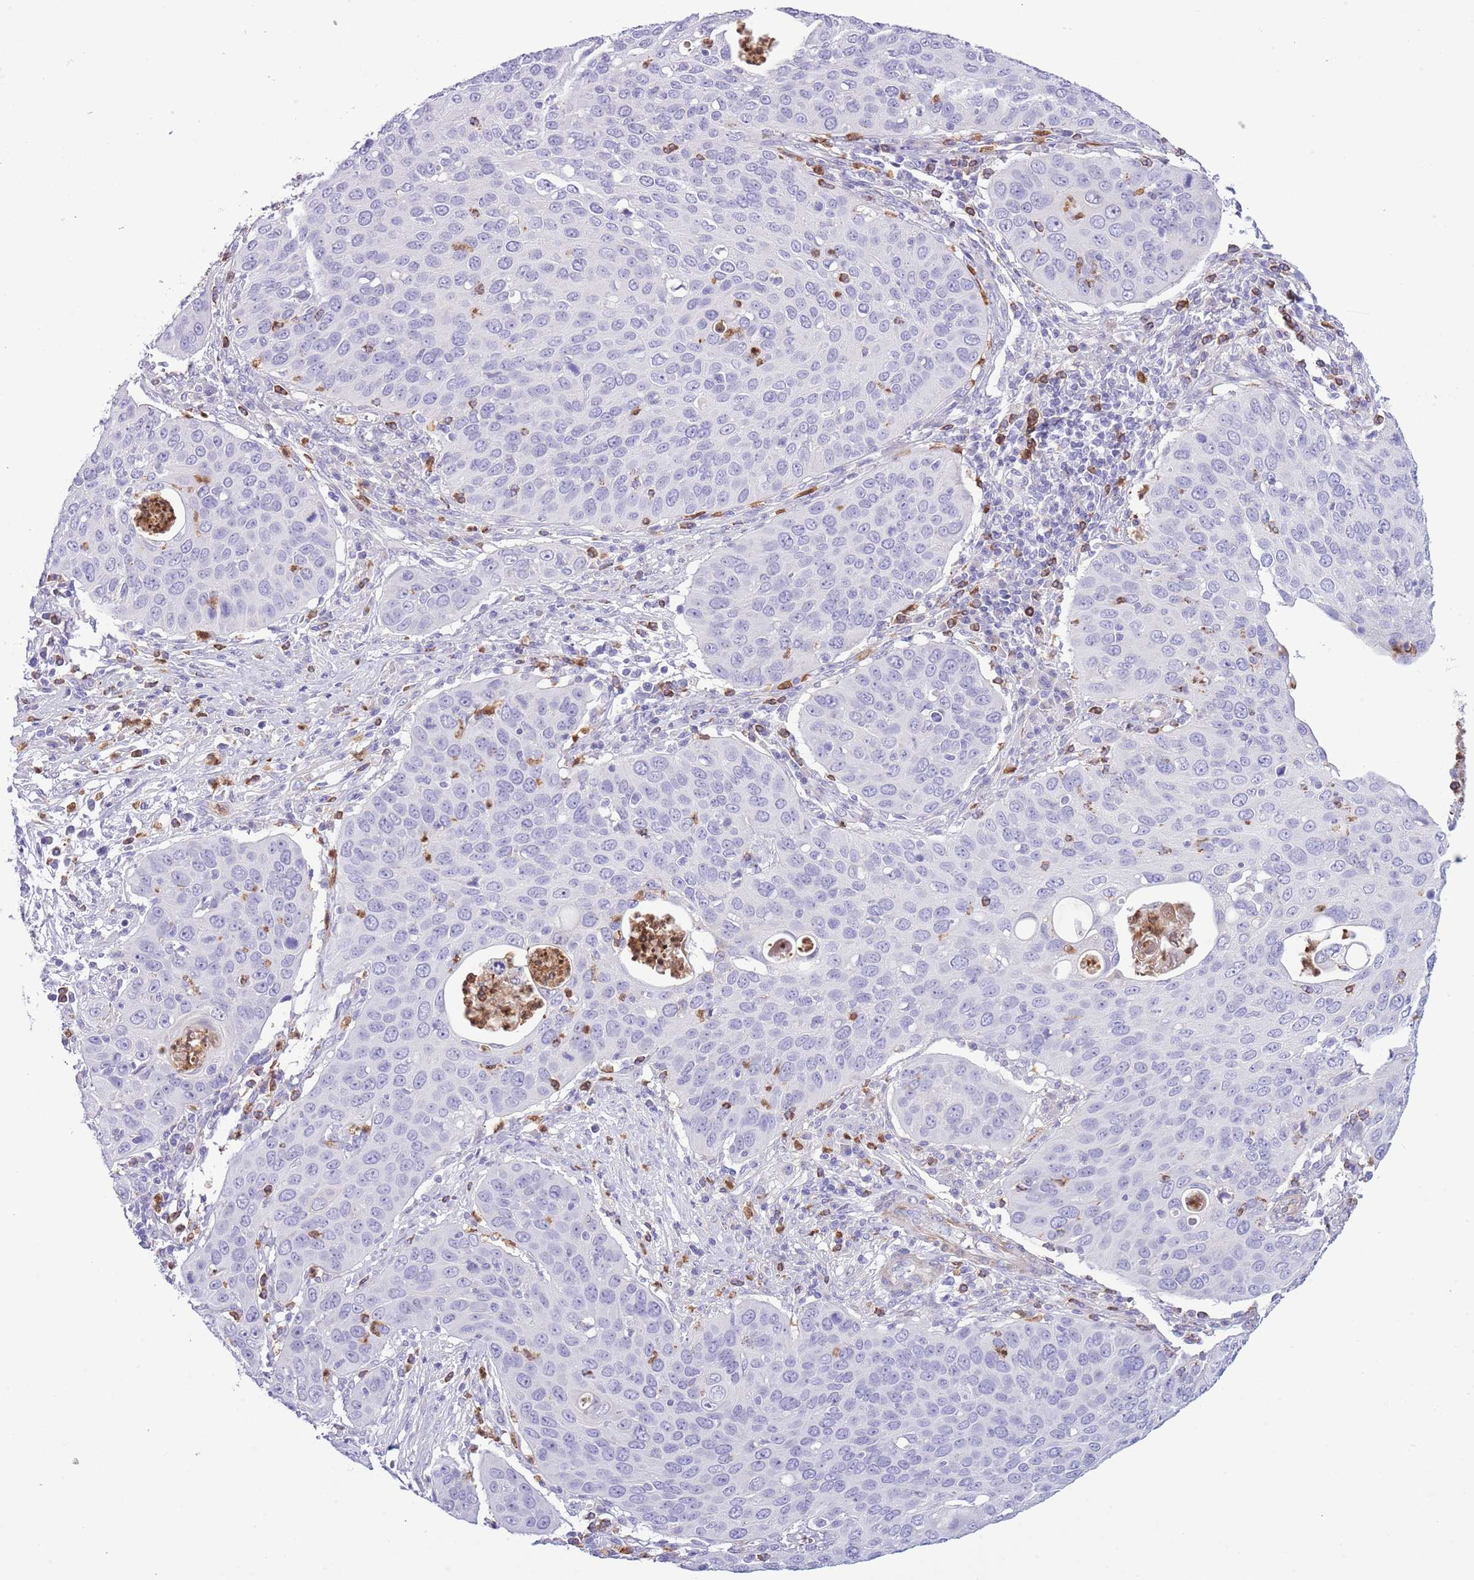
{"staining": {"intensity": "negative", "quantity": "none", "location": "none"}, "tissue": "cervical cancer", "cell_type": "Tumor cells", "image_type": "cancer", "snomed": [{"axis": "morphology", "description": "Squamous cell carcinoma, NOS"}, {"axis": "topography", "description": "Cervix"}], "caption": "The image shows no staining of tumor cells in squamous cell carcinoma (cervical).", "gene": "OR6M1", "patient": {"sex": "female", "age": 36}}